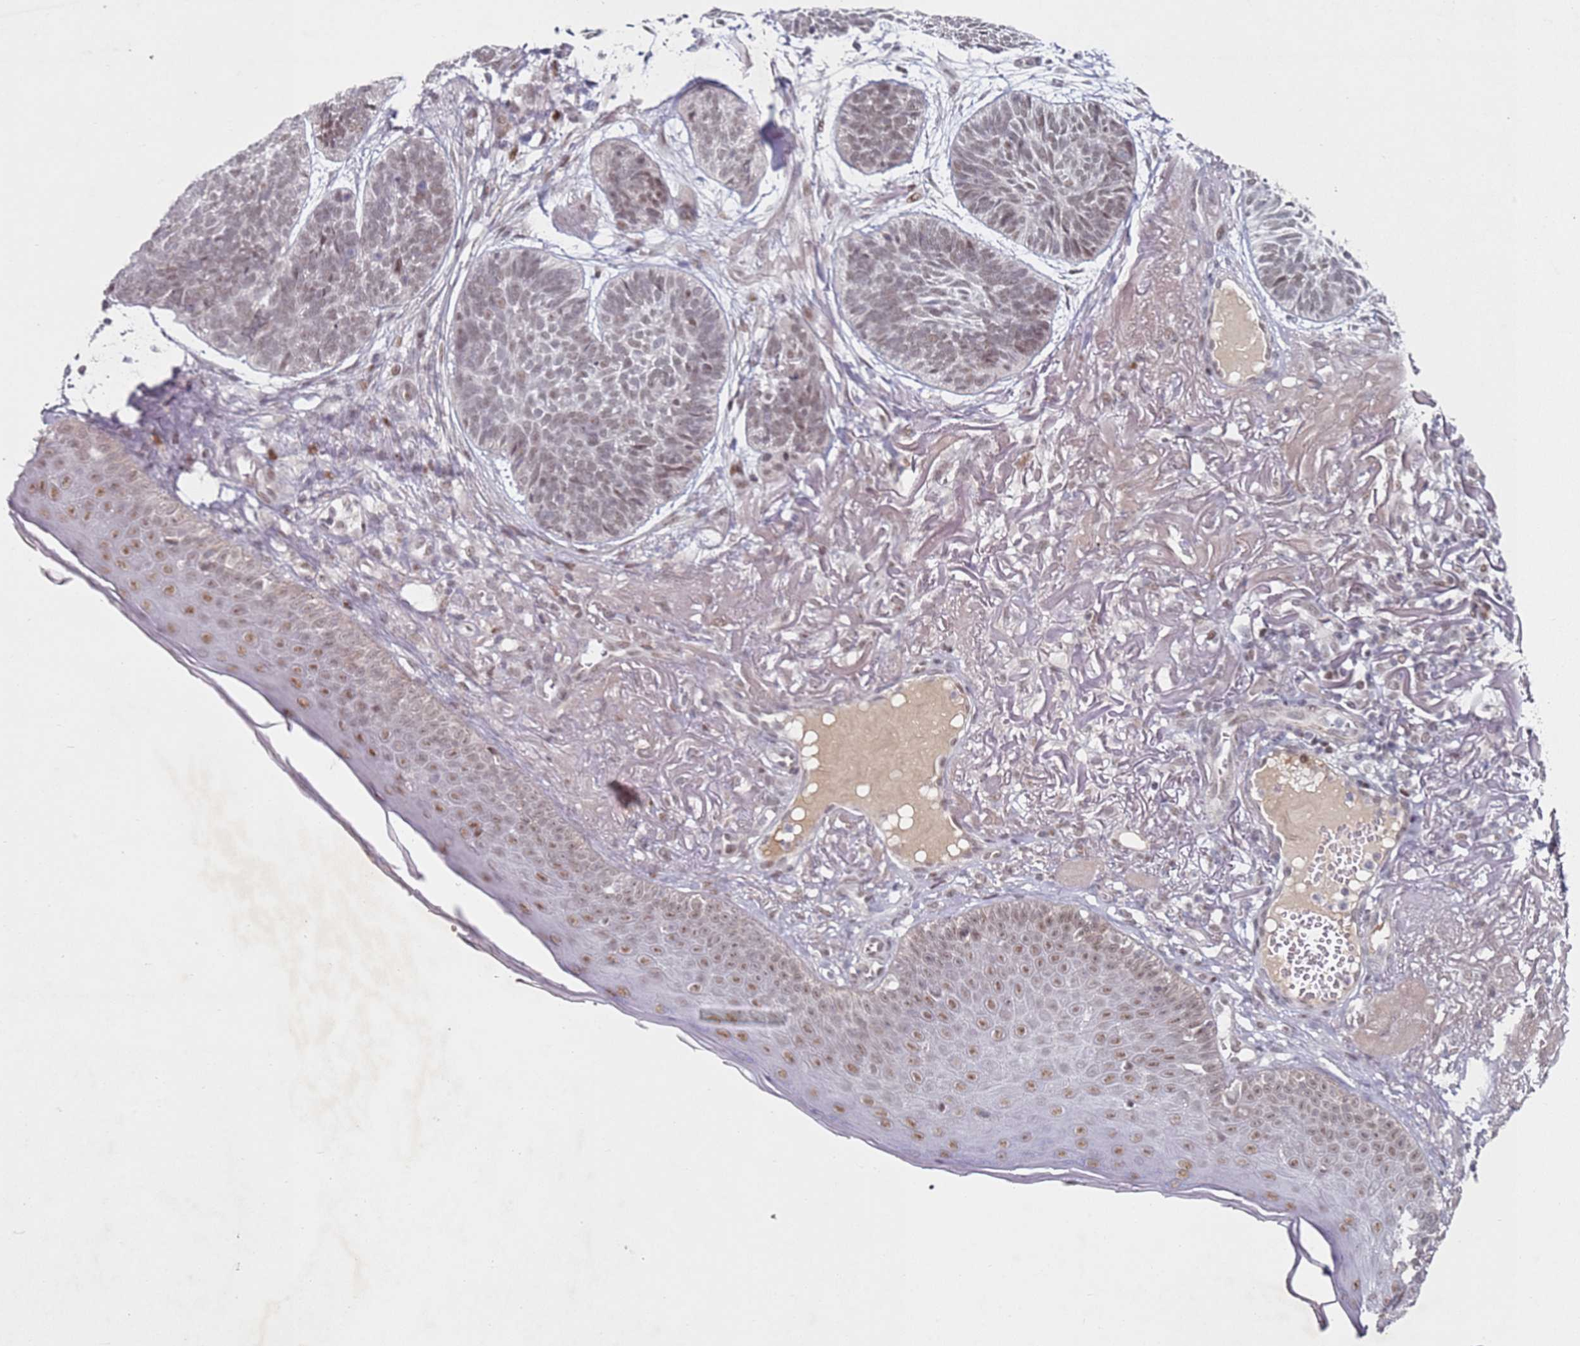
{"staining": {"intensity": "weak", "quantity": ">75%", "location": "nuclear"}, "tissue": "skin cancer", "cell_type": "Tumor cells", "image_type": "cancer", "snomed": [{"axis": "morphology", "description": "Normal tissue, NOS"}, {"axis": "morphology", "description": "Basal cell carcinoma"}, {"axis": "topography", "description": "Skin"}], "caption": "A brown stain shows weak nuclear positivity of a protein in skin cancer tumor cells.", "gene": "ATF6B", "patient": {"sex": "male", "age": 66}}